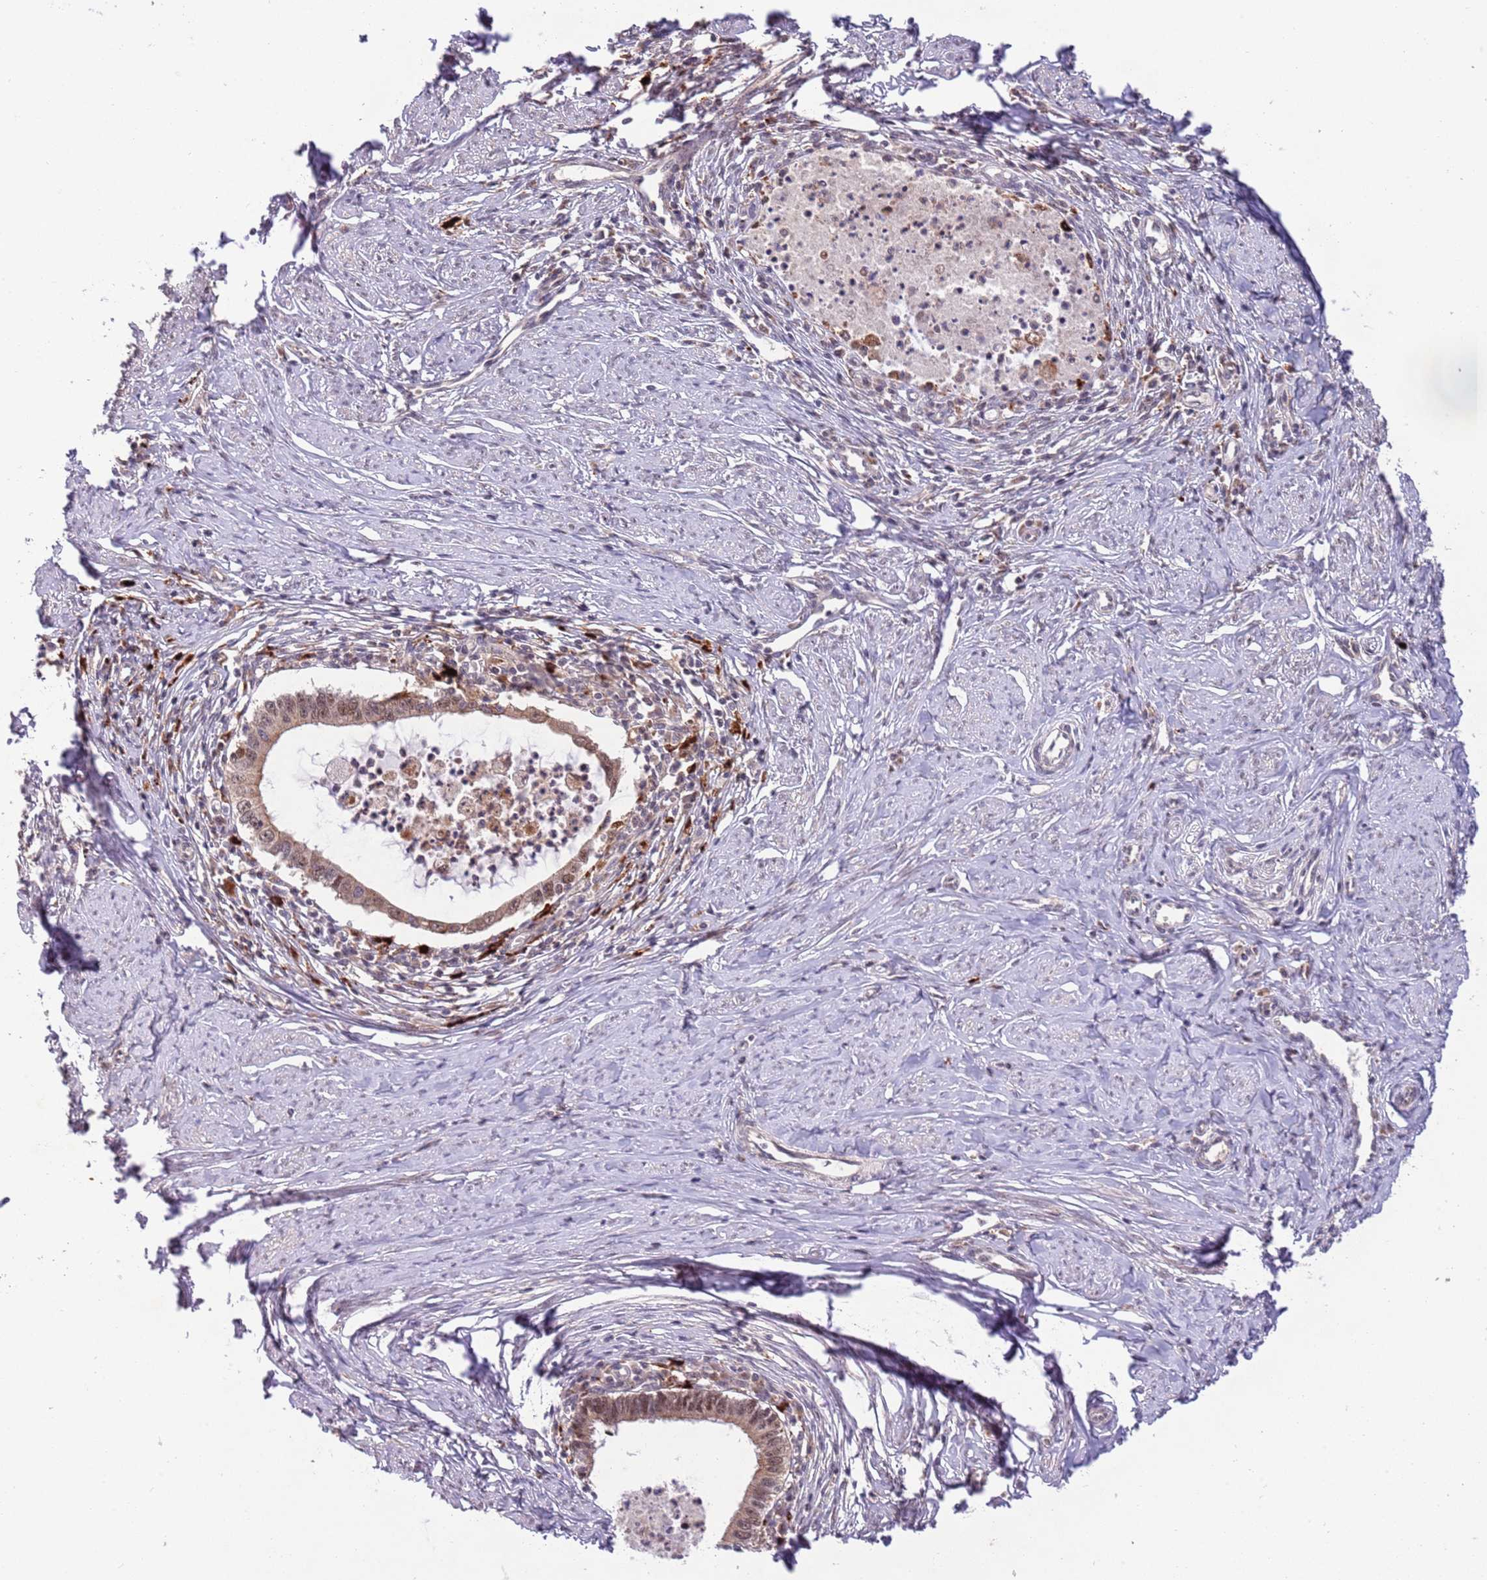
{"staining": {"intensity": "moderate", "quantity": ">75%", "location": "cytoplasmic/membranous,nuclear"}, "tissue": "cervical cancer", "cell_type": "Tumor cells", "image_type": "cancer", "snomed": [{"axis": "morphology", "description": "Adenocarcinoma, NOS"}, {"axis": "topography", "description": "Cervix"}], "caption": "A micrograph of cervical cancer (adenocarcinoma) stained for a protein reveals moderate cytoplasmic/membranous and nuclear brown staining in tumor cells.", "gene": "TRIM27", "patient": {"sex": "female", "age": 36}}